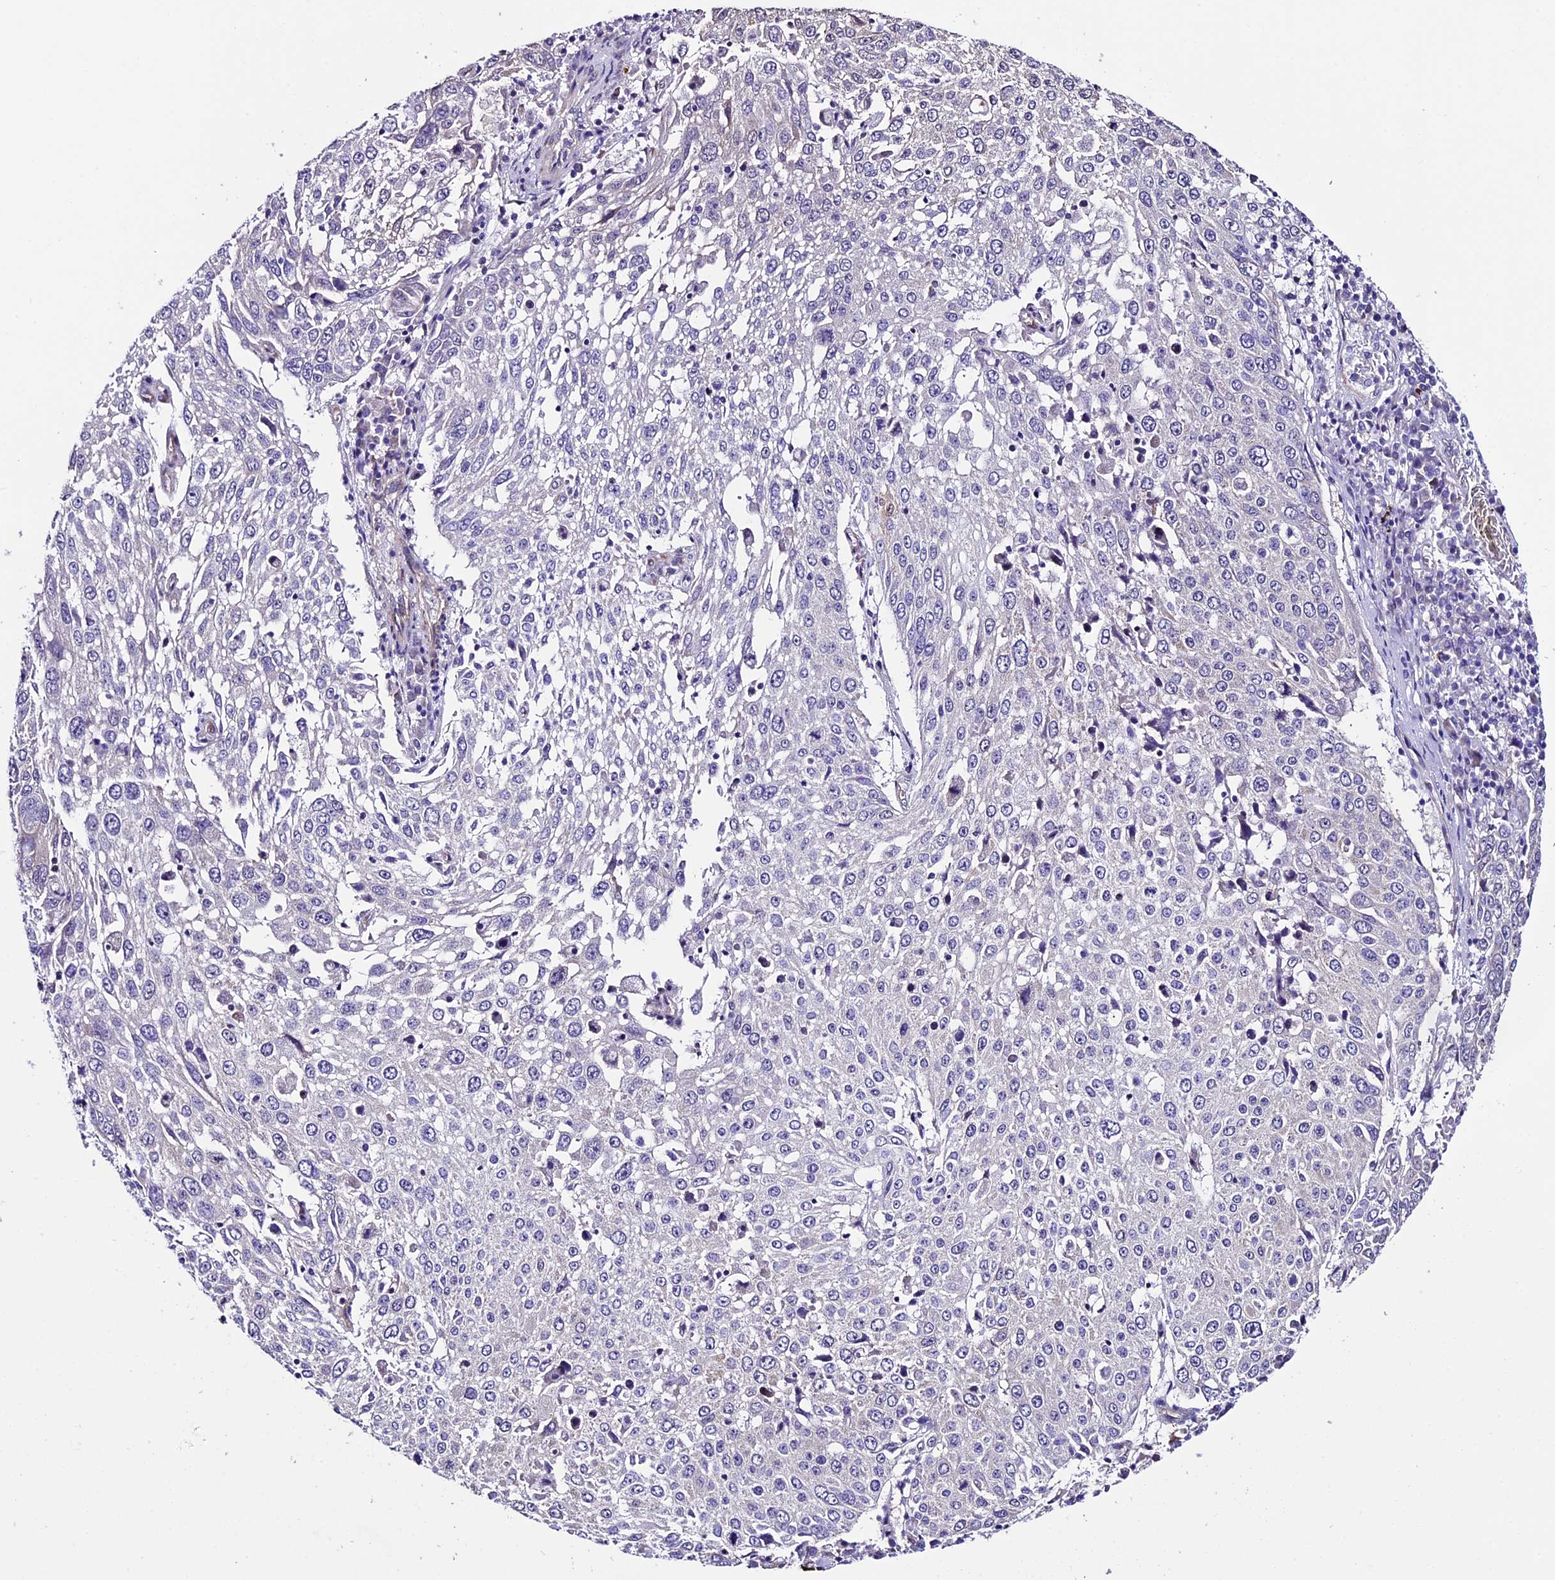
{"staining": {"intensity": "negative", "quantity": "none", "location": "none"}, "tissue": "lung cancer", "cell_type": "Tumor cells", "image_type": "cancer", "snomed": [{"axis": "morphology", "description": "Squamous cell carcinoma, NOS"}, {"axis": "topography", "description": "Lung"}], "caption": "Human lung cancer (squamous cell carcinoma) stained for a protein using immunohistochemistry reveals no expression in tumor cells.", "gene": "TMEM171", "patient": {"sex": "male", "age": 65}}